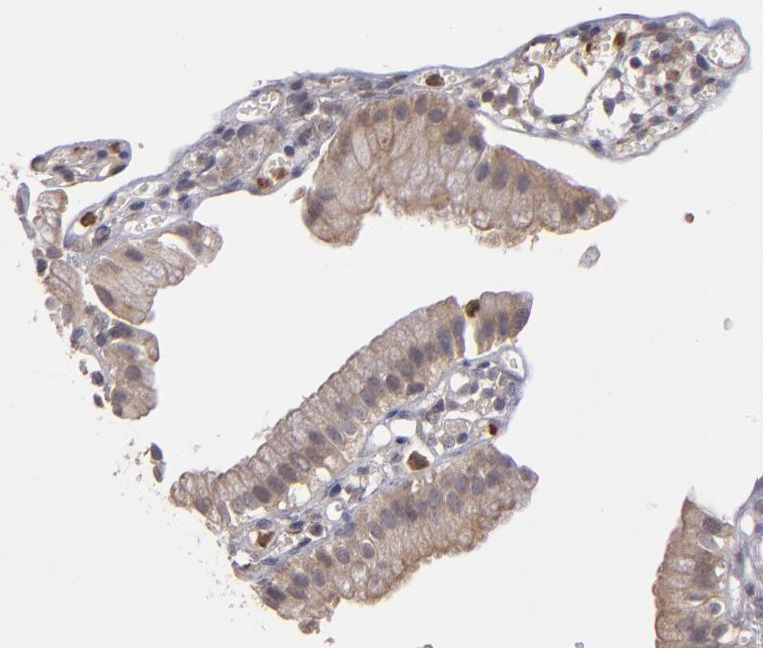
{"staining": {"intensity": "weak", "quantity": ">75%", "location": "cytoplasmic/membranous"}, "tissue": "gallbladder", "cell_type": "Glandular cells", "image_type": "normal", "snomed": [{"axis": "morphology", "description": "Normal tissue, NOS"}, {"axis": "topography", "description": "Gallbladder"}], "caption": "Immunohistochemical staining of unremarkable human gallbladder shows low levels of weak cytoplasmic/membranous positivity in approximately >75% of glandular cells. (IHC, brightfield microscopy, high magnification).", "gene": "SERPINA7", "patient": {"sex": "male", "age": 65}}